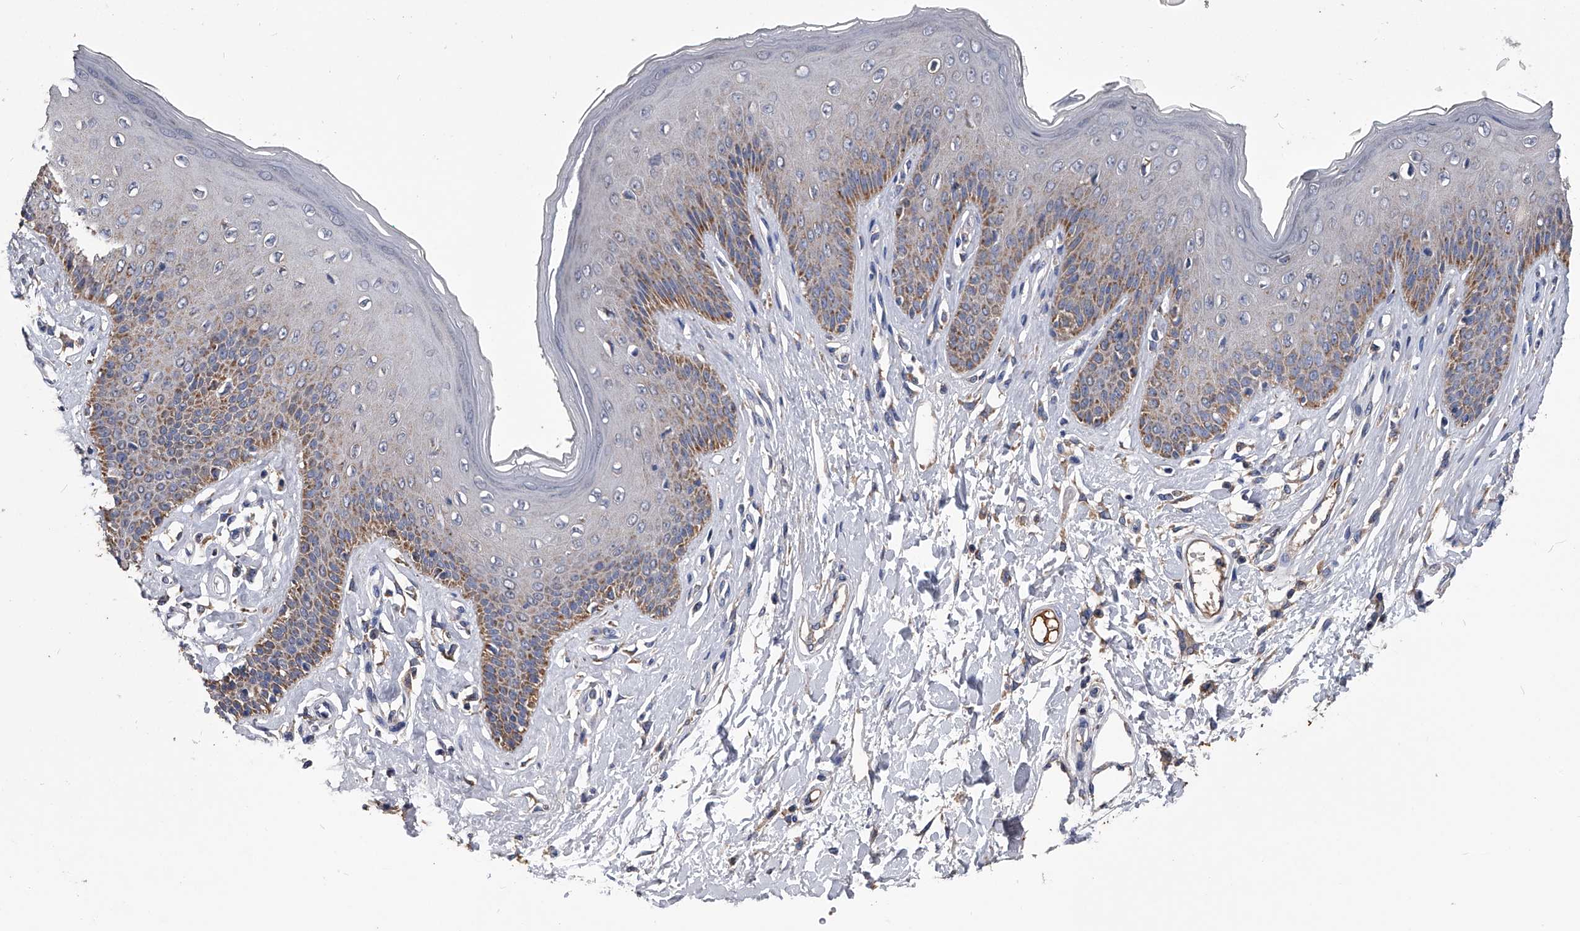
{"staining": {"intensity": "moderate", "quantity": "<25%", "location": "cytoplasmic/membranous"}, "tissue": "skin", "cell_type": "Epidermal cells", "image_type": "normal", "snomed": [{"axis": "morphology", "description": "Normal tissue, NOS"}, {"axis": "morphology", "description": "Squamous cell carcinoma, NOS"}, {"axis": "topography", "description": "Vulva"}], "caption": "Skin stained with IHC exhibits moderate cytoplasmic/membranous staining in about <25% of epidermal cells.", "gene": "OAT", "patient": {"sex": "female", "age": 85}}